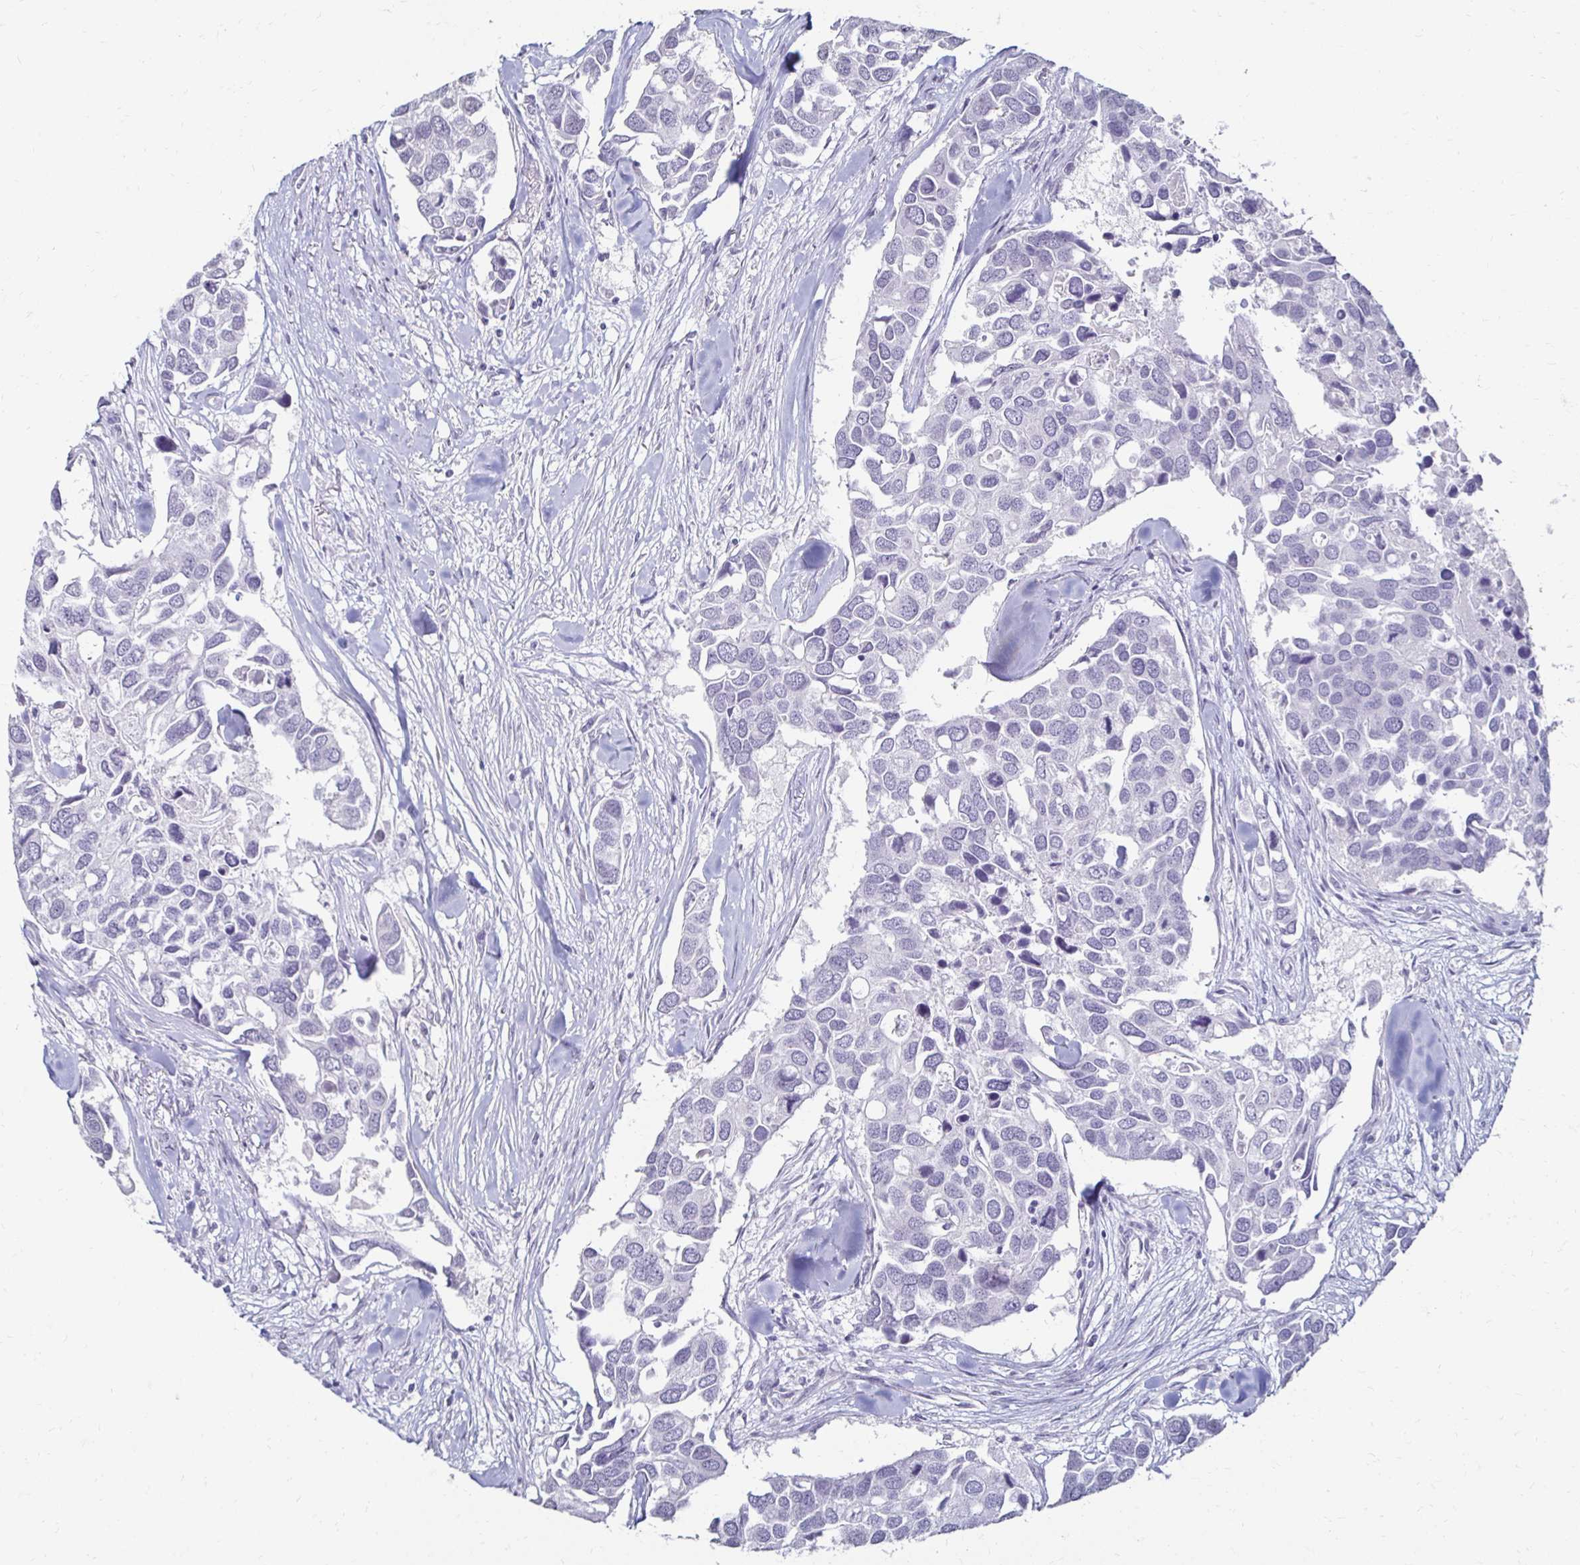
{"staining": {"intensity": "negative", "quantity": "none", "location": "none"}, "tissue": "breast cancer", "cell_type": "Tumor cells", "image_type": "cancer", "snomed": [{"axis": "morphology", "description": "Duct carcinoma"}, {"axis": "topography", "description": "Breast"}], "caption": "The photomicrograph demonstrates no significant positivity in tumor cells of breast invasive ductal carcinoma.", "gene": "TOMM34", "patient": {"sex": "female", "age": 83}}